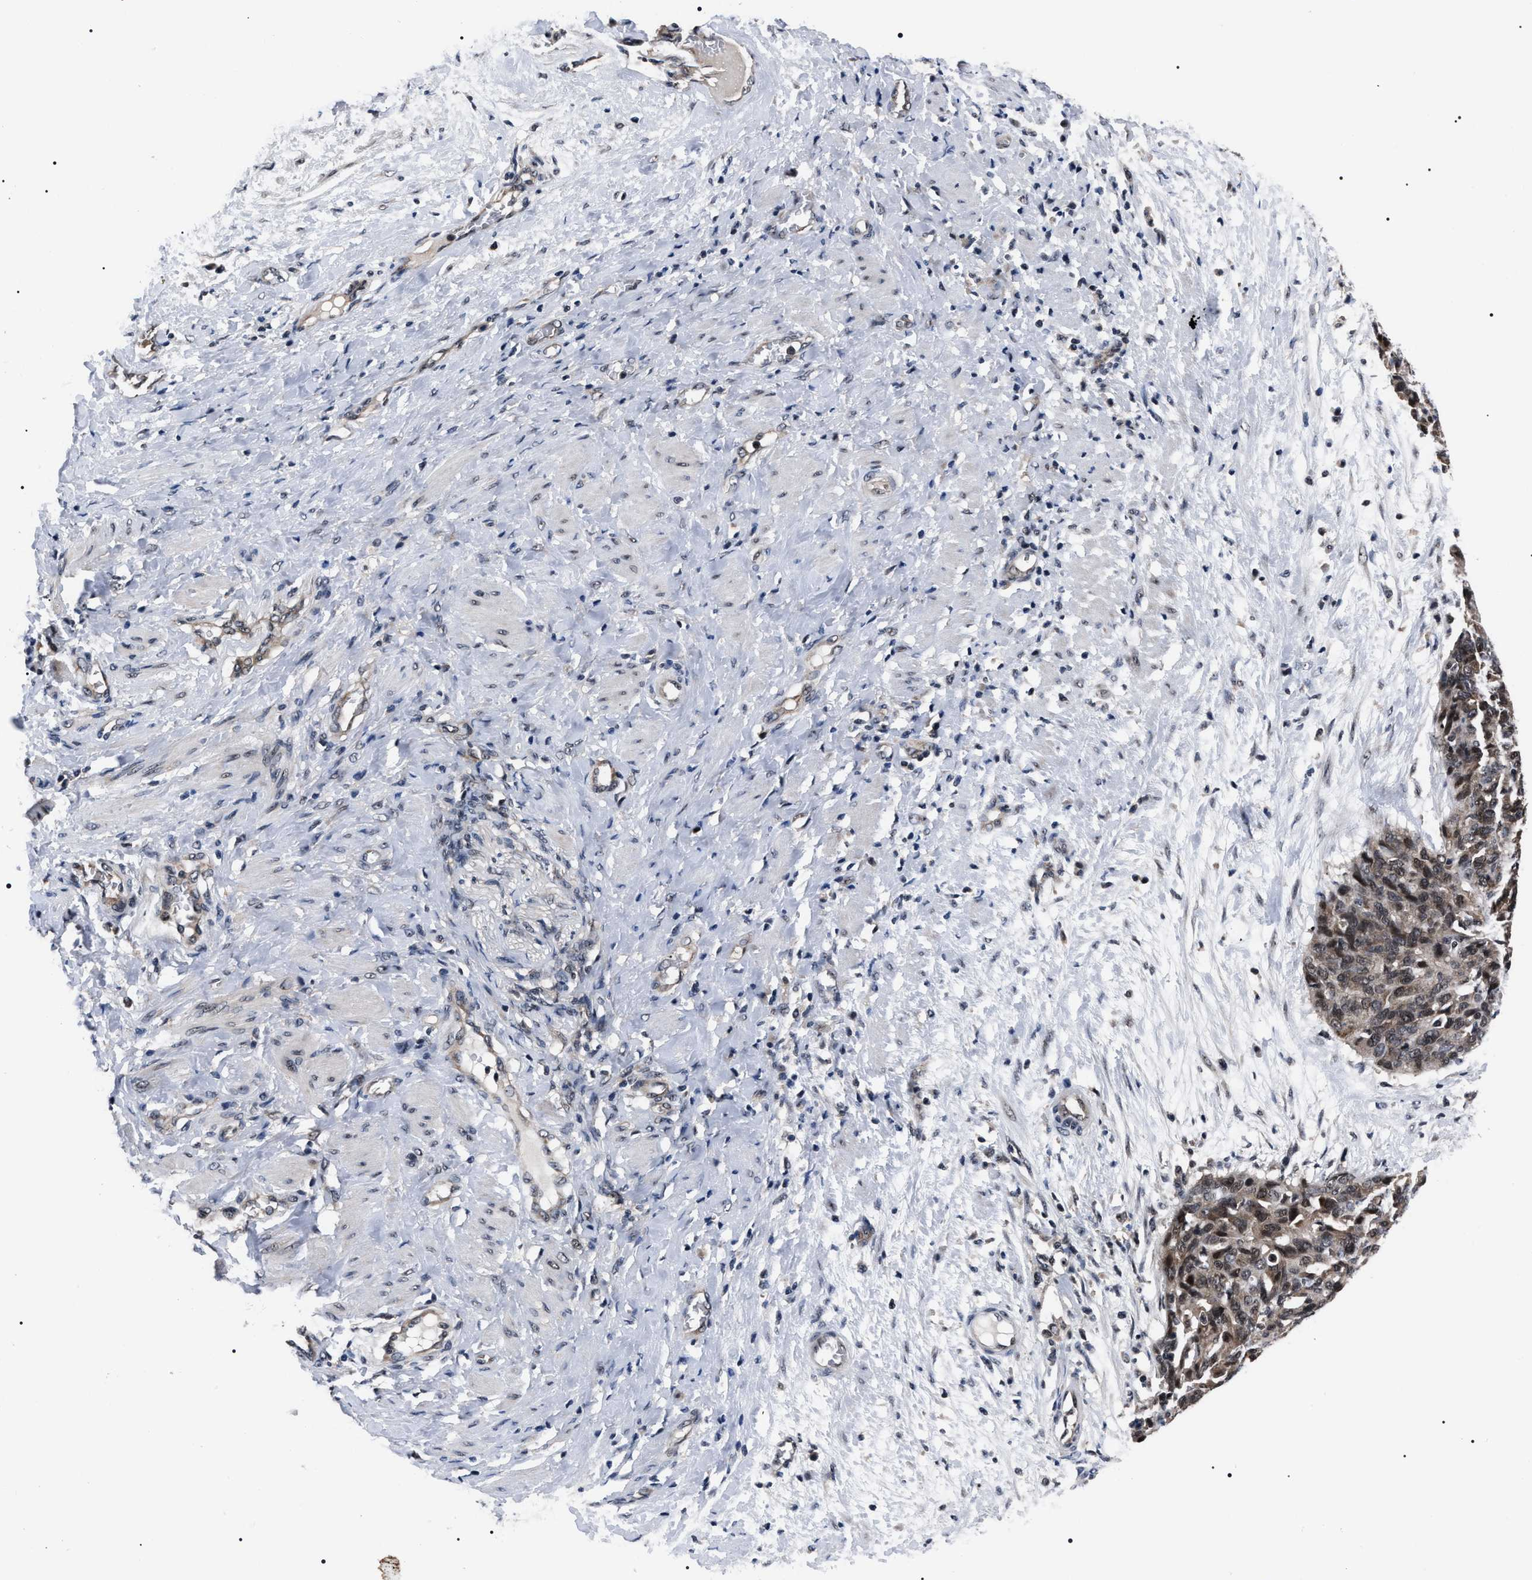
{"staining": {"intensity": "weak", "quantity": ">75%", "location": "cytoplasmic/membranous"}, "tissue": "ovarian cancer", "cell_type": "Tumor cells", "image_type": "cancer", "snomed": [{"axis": "morphology", "description": "Carcinoma, endometroid"}, {"axis": "topography", "description": "Ovary"}], "caption": "The photomicrograph demonstrates a brown stain indicating the presence of a protein in the cytoplasmic/membranous of tumor cells in endometroid carcinoma (ovarian).", "gene": "CSNK2A1", "patient": {"sex": "female", "age": 60}}